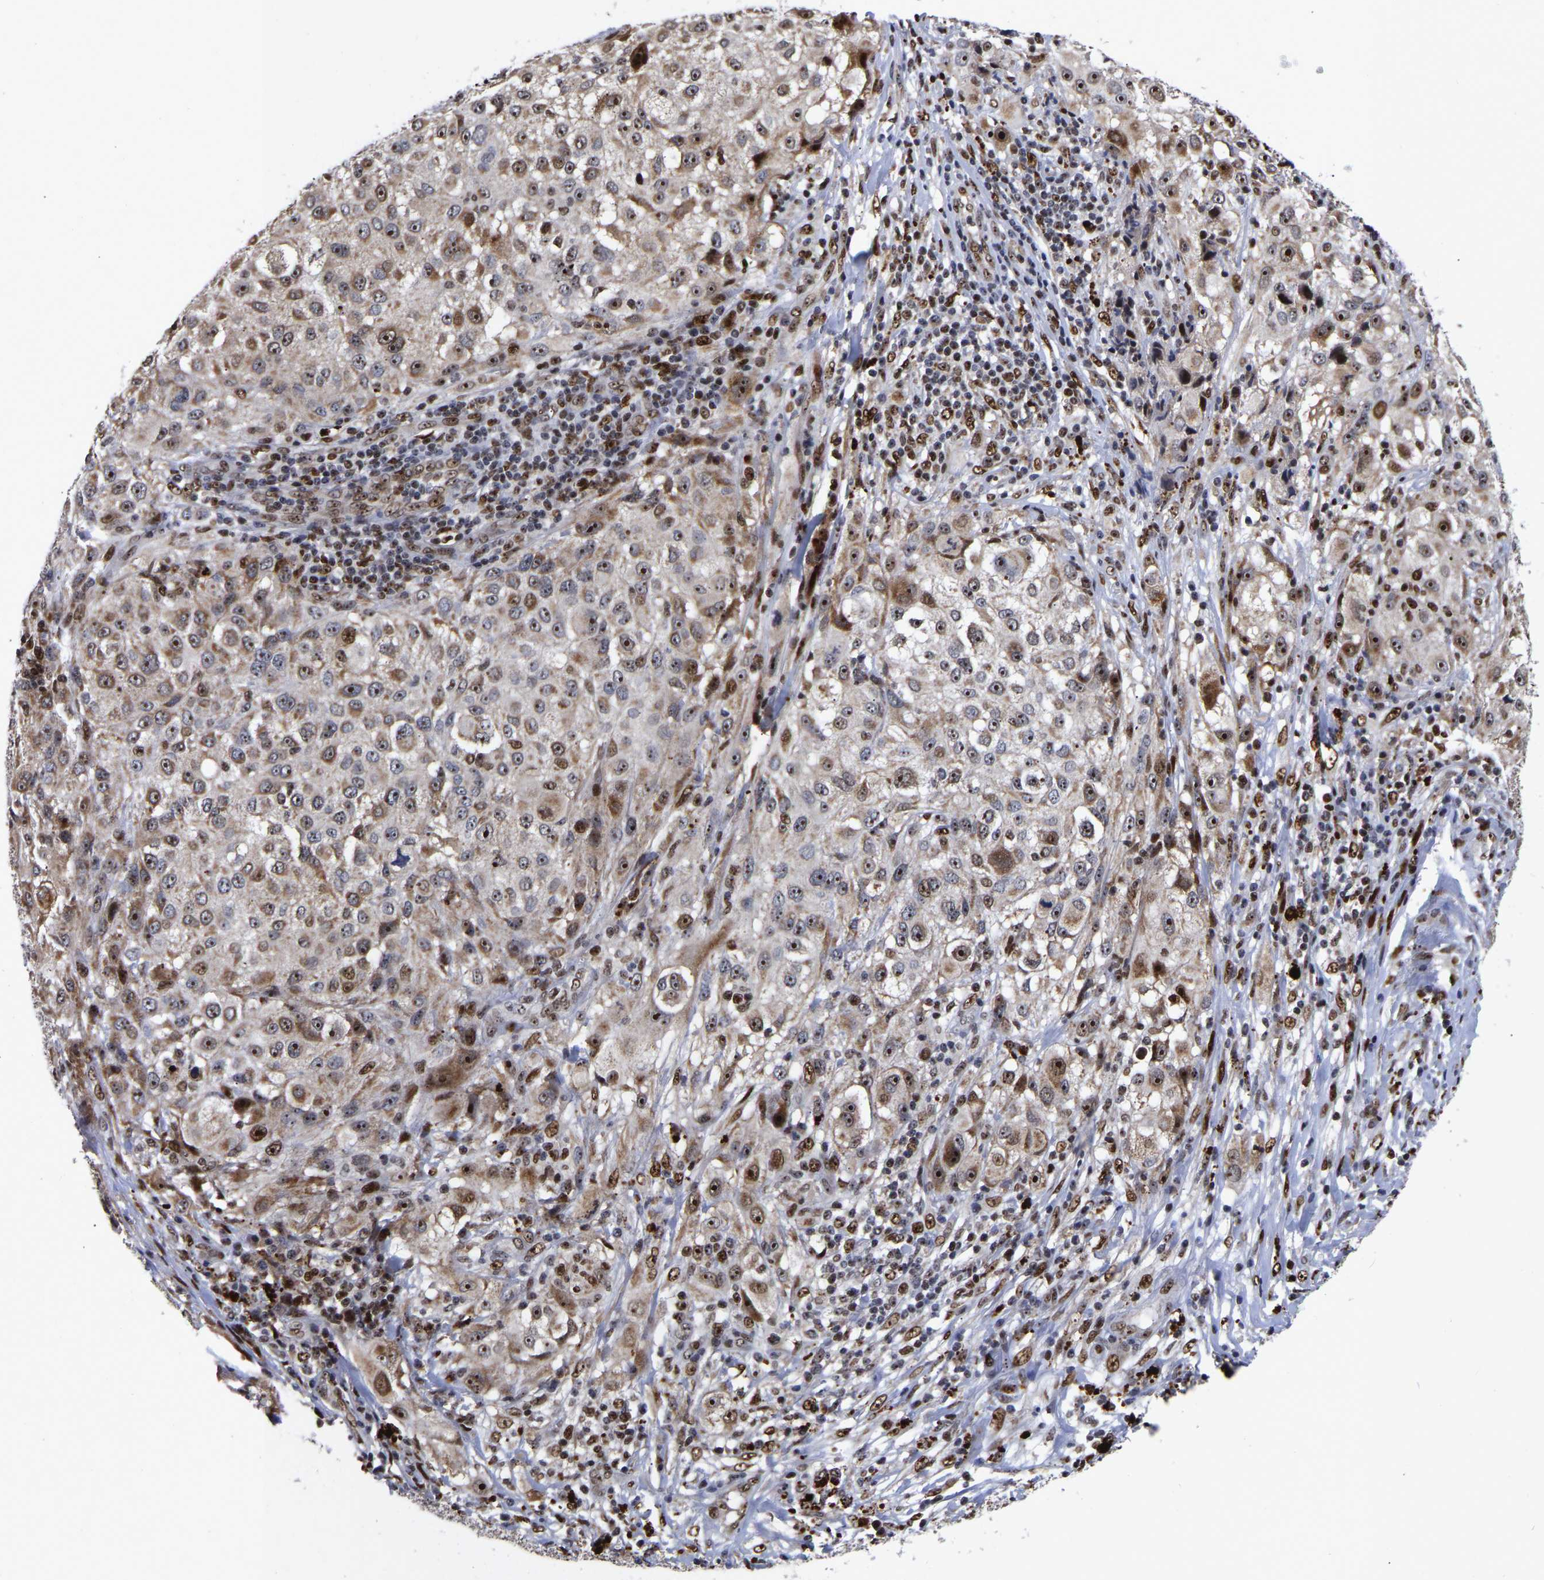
{"staining": {"intensity": "strong", "quantity": ">75%", "location": "cytoplasmic/membranous,nuclear"}, "tissue": "melanoma", "cell_type": "Tumor cells", "image_type": "cancer", "snomed": [{"axis": "morphology", "description": "Necrosis, NOS"}, {"axis": "morphology", "description": "Malignant melanoma, NOS"}, {"axis": "topography", "description": "Skin"}], "caption": "An IHC image of tumor tissue is shown. Protein staining in brown labels strong cytoplasmic/membranous and nuclear positivity in melanoma within tumor cells. The staining was performed using DAB (3,3'-diaminobenzidine), with brown indicating positive protein expression. Nuclei are stained blue with hematoxylin.", "gene": "JUNB", "patient": {"sex": "female", "age": 87}}